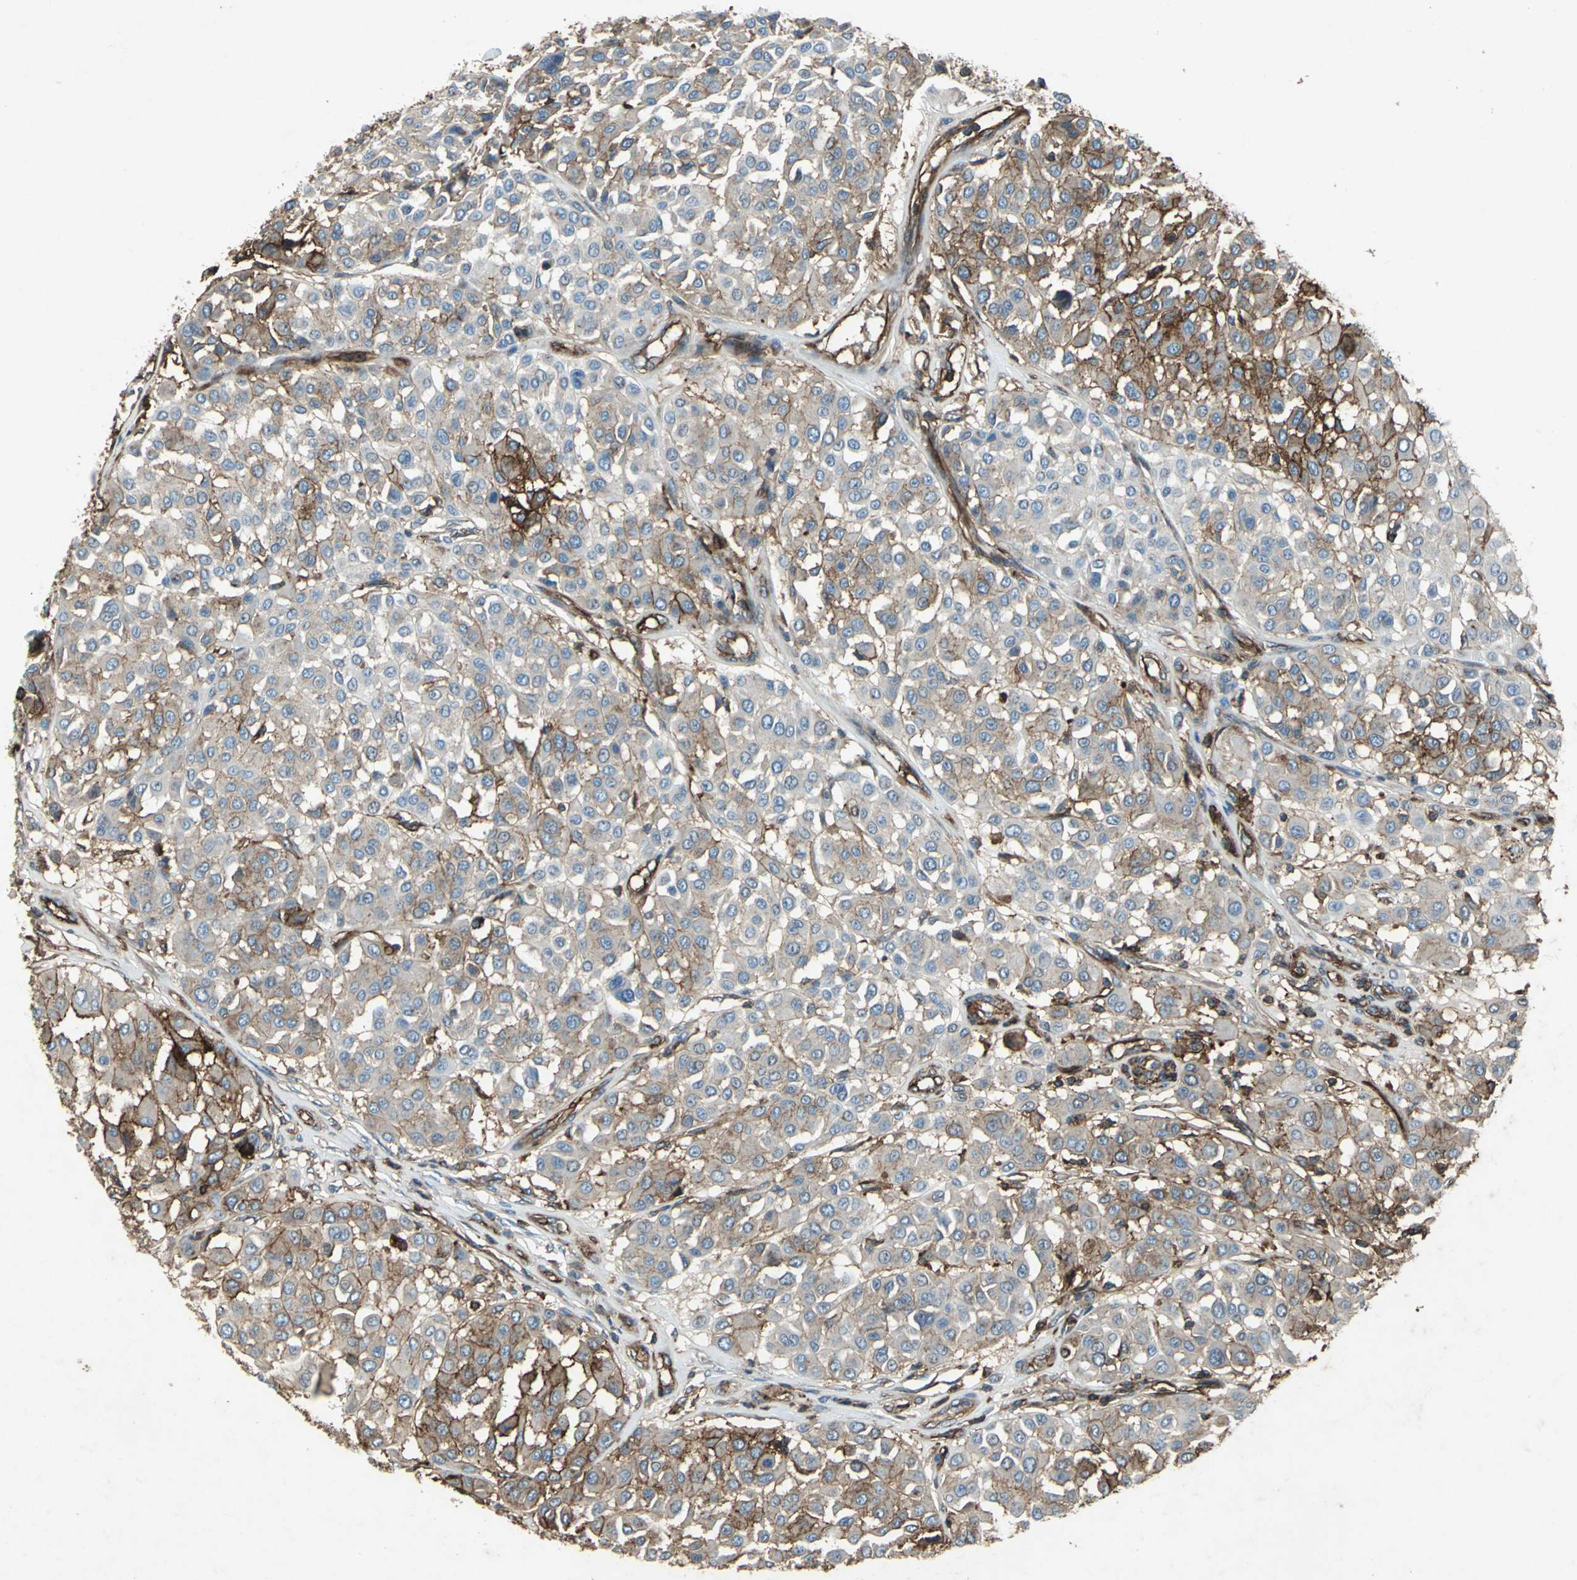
{"staining": {"intensity": "strong", "quantity": "25%-75%", "location": "cytoplasmic/membranous"}, "tissue": "melanoma", "cell_type": "Tumor cells", "image_type": "cancer", "snomed": [{"axis": "morphology", "description": "Malignant melanoma, Metastatic site"}, {"axis": "topography", "description": "Soft tissue"}], "caption": "IHC histopathology image of human malignant melanoma (metastatic site) stained for a protein (brown), which reveals high levels of strong cytoplasmic/membranous positivity in about 25%-75% of tumor cells.", "gene": "CCR6", "patient": {"sex": "male", "age": 41}}